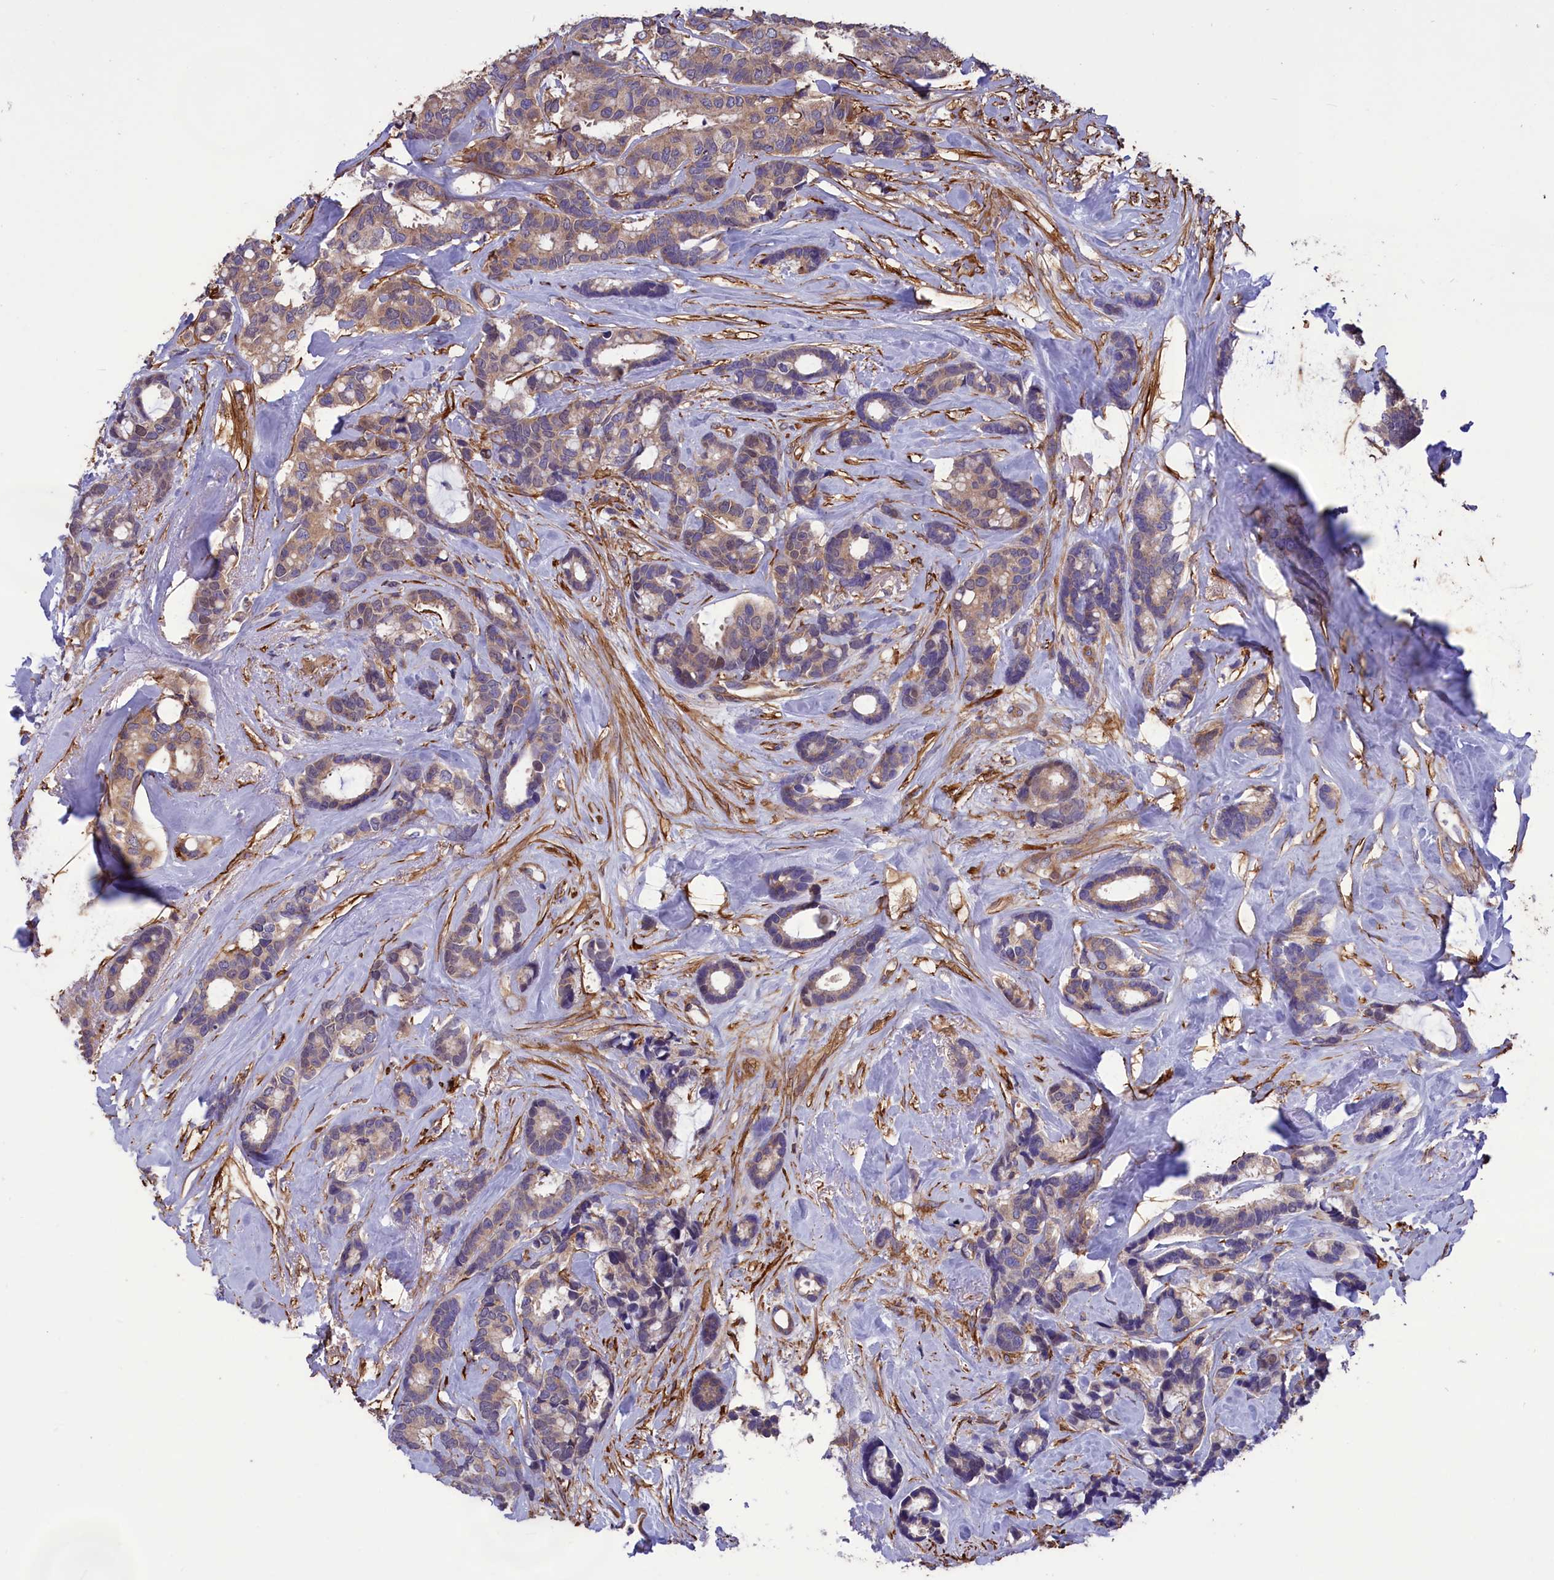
{"staining": {"intensity": "weak", "quantity": "25%-75%", "location": "cytoplasmic/membranous"}, "tissue": "breast cancer", "cell_type": "Tumor cells", "image_type": "cancer", "snomed": [{"axis": "morphology", "description": "Duct carcinoma"}, {"axis": "topography", "description": "Breast"}], "caption": "A high-resolution image shows IHC staining of breast infiltrating ductal carcinoma, which shows weak cytoplasmic/membranous staining in approximately 25%-75% of tumor cells. Nuclei are stained in blue.", "gene": "AMDHD2", "patient": {"sex": "female", "age": 87}}